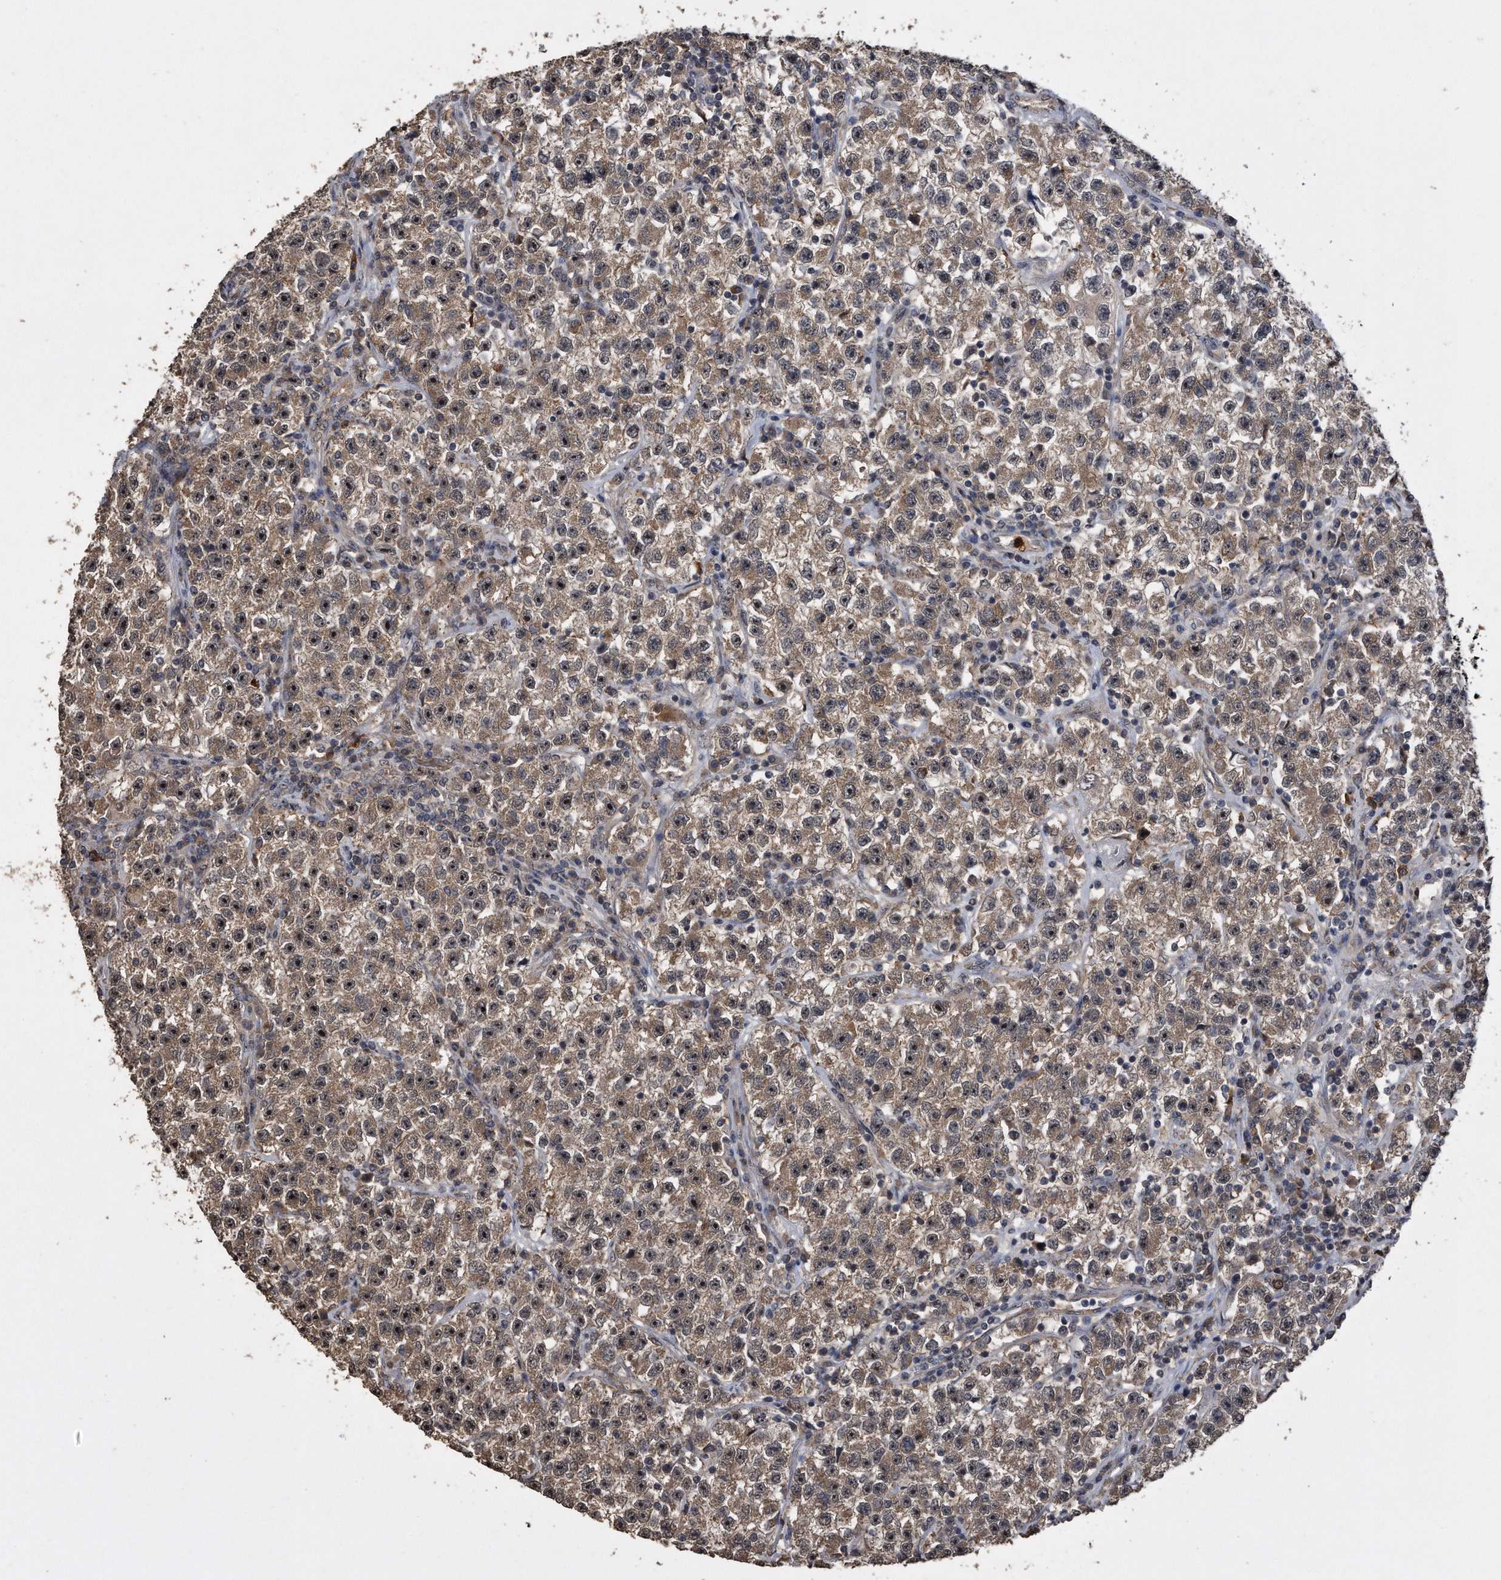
{"staining": {"intensity": "moderate", "quantity": ">75%", "location": "cytoplasmic/membranous,nuclear"}, "tissue": "testis cancer", "cell_type": "Tumor cells", "image_type": "cancer", "snomed": [{"axis": "morphology", "description": "Seminoma, NOS"}, {"axis": "topography", "description": "Testis"}], "caption": "DAB immunohistochemical staining of testis cancer displays moderate cytoplasmic/membranous and nuclear protein expression in approximately >75% of tumor cells.", "gene": "PELO", "patient": {"sex": "male", "age": 22}}